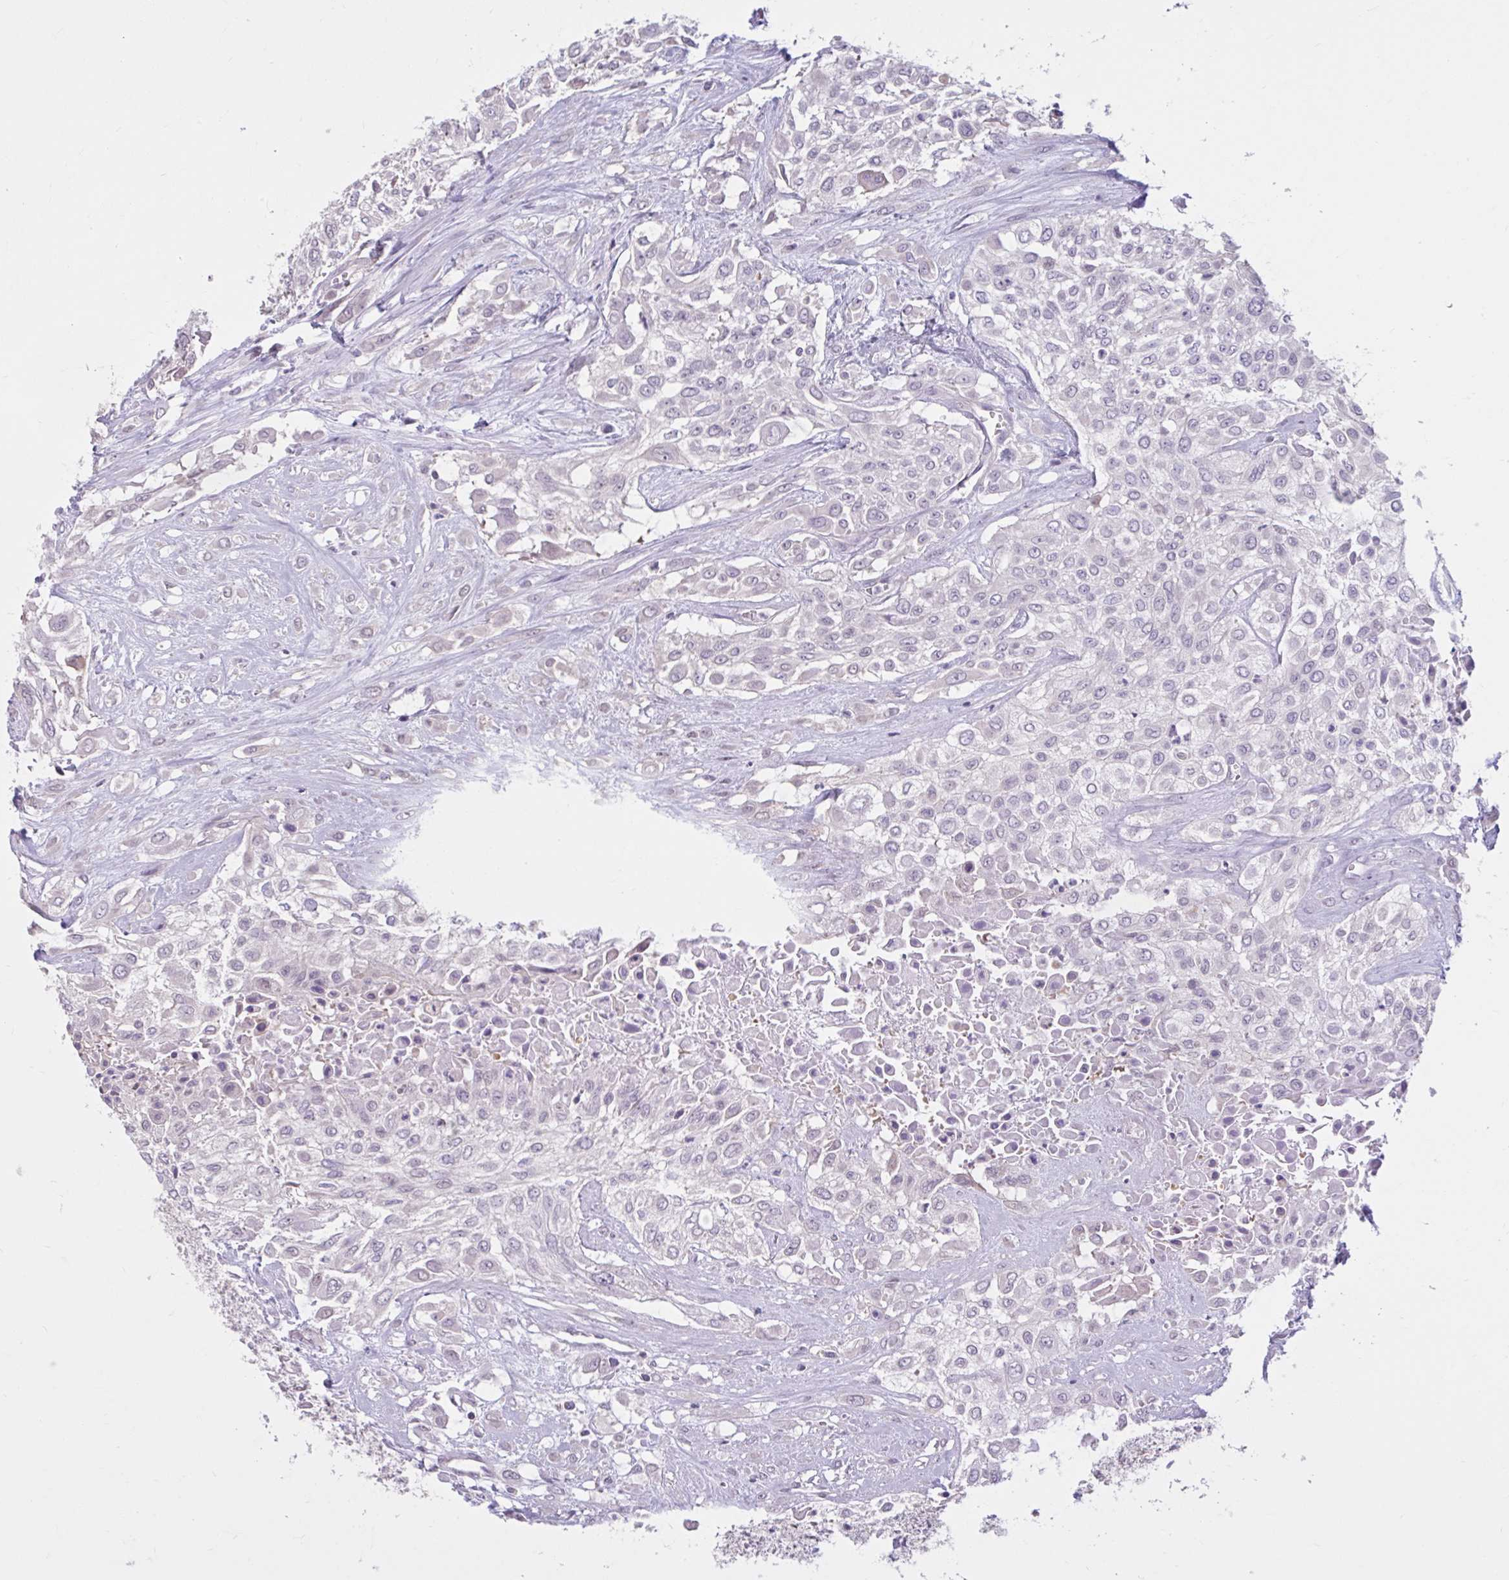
{"staining": {"intensity": "negative", "quantity": "none", "location": "none"}, "tissue": "urothelial cancer", "cell_type": "Tumor cells", "image_type": "cancer", "snomed": [{"axis": "morphology", "description": "Urothelial carcinoma, High grade"}, {"axis": "topography", "description": "Urinary bladder"}], "caption": "This is a histopathology image of immunohistochemistry staining of urothelial cancer, which shows no expression in tumor cells.", "gene": "CDH19", "patient": {"sex": "male", "age": 57}}